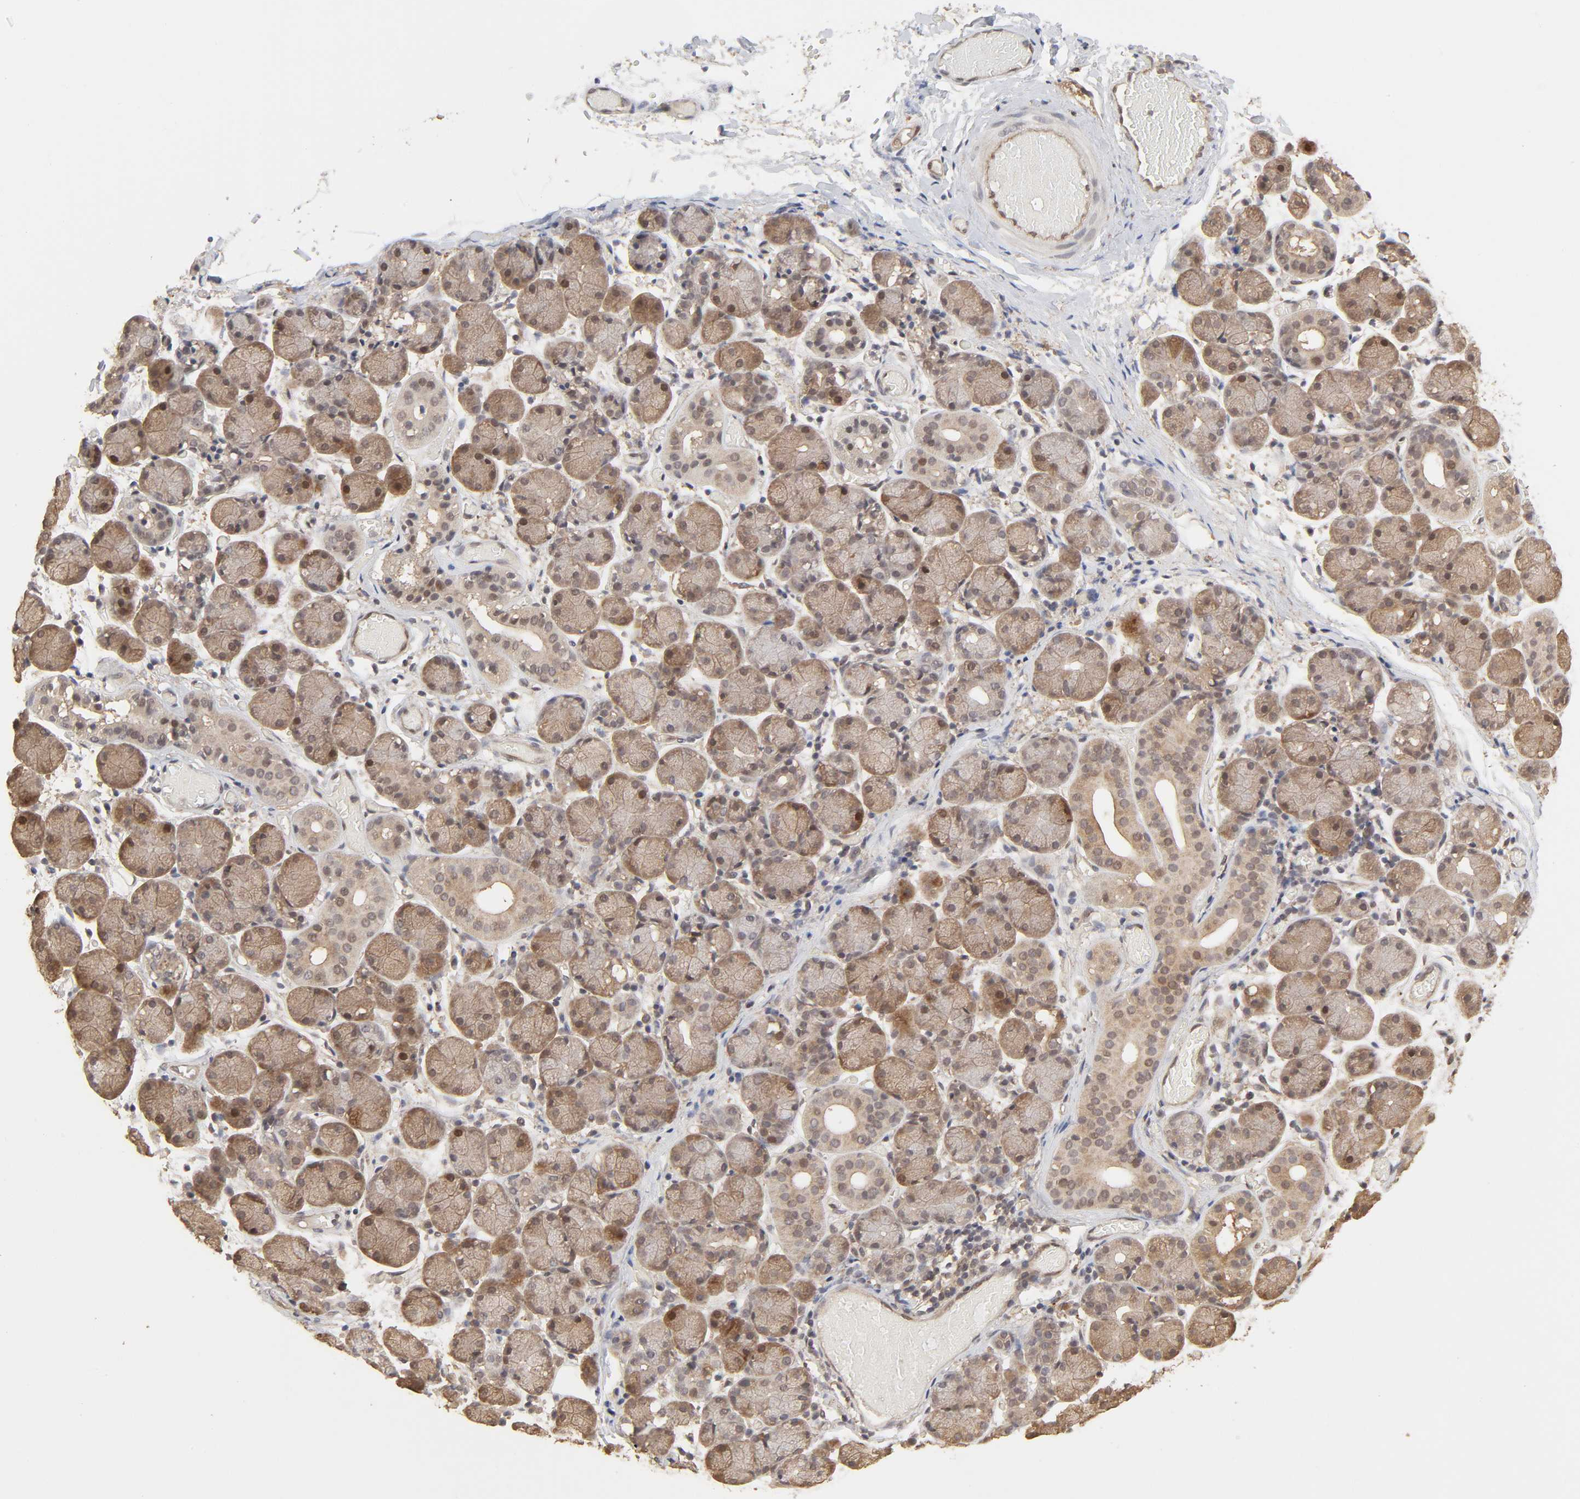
{"staining": {"intensity": "moderate", "quantity": ">75%", "location": "cytoplasmic/membranous"}, "tissue": "salivary gland", "cell_type": "Glandular cells", "image_type": "normal", "snomed": [{"axis": "morphology", "description": "Normal tissue, NOS"}, {"axis": "topography", "description": "Salivary gland"}], "caption": "Human salivary gland stained with a brown dye exhibits moderate cytoplasmic/membranous positive staining in about >75% of glandular cells.", "gene": "MAPK1", "patient": {"sex": "female", "age": 24}}